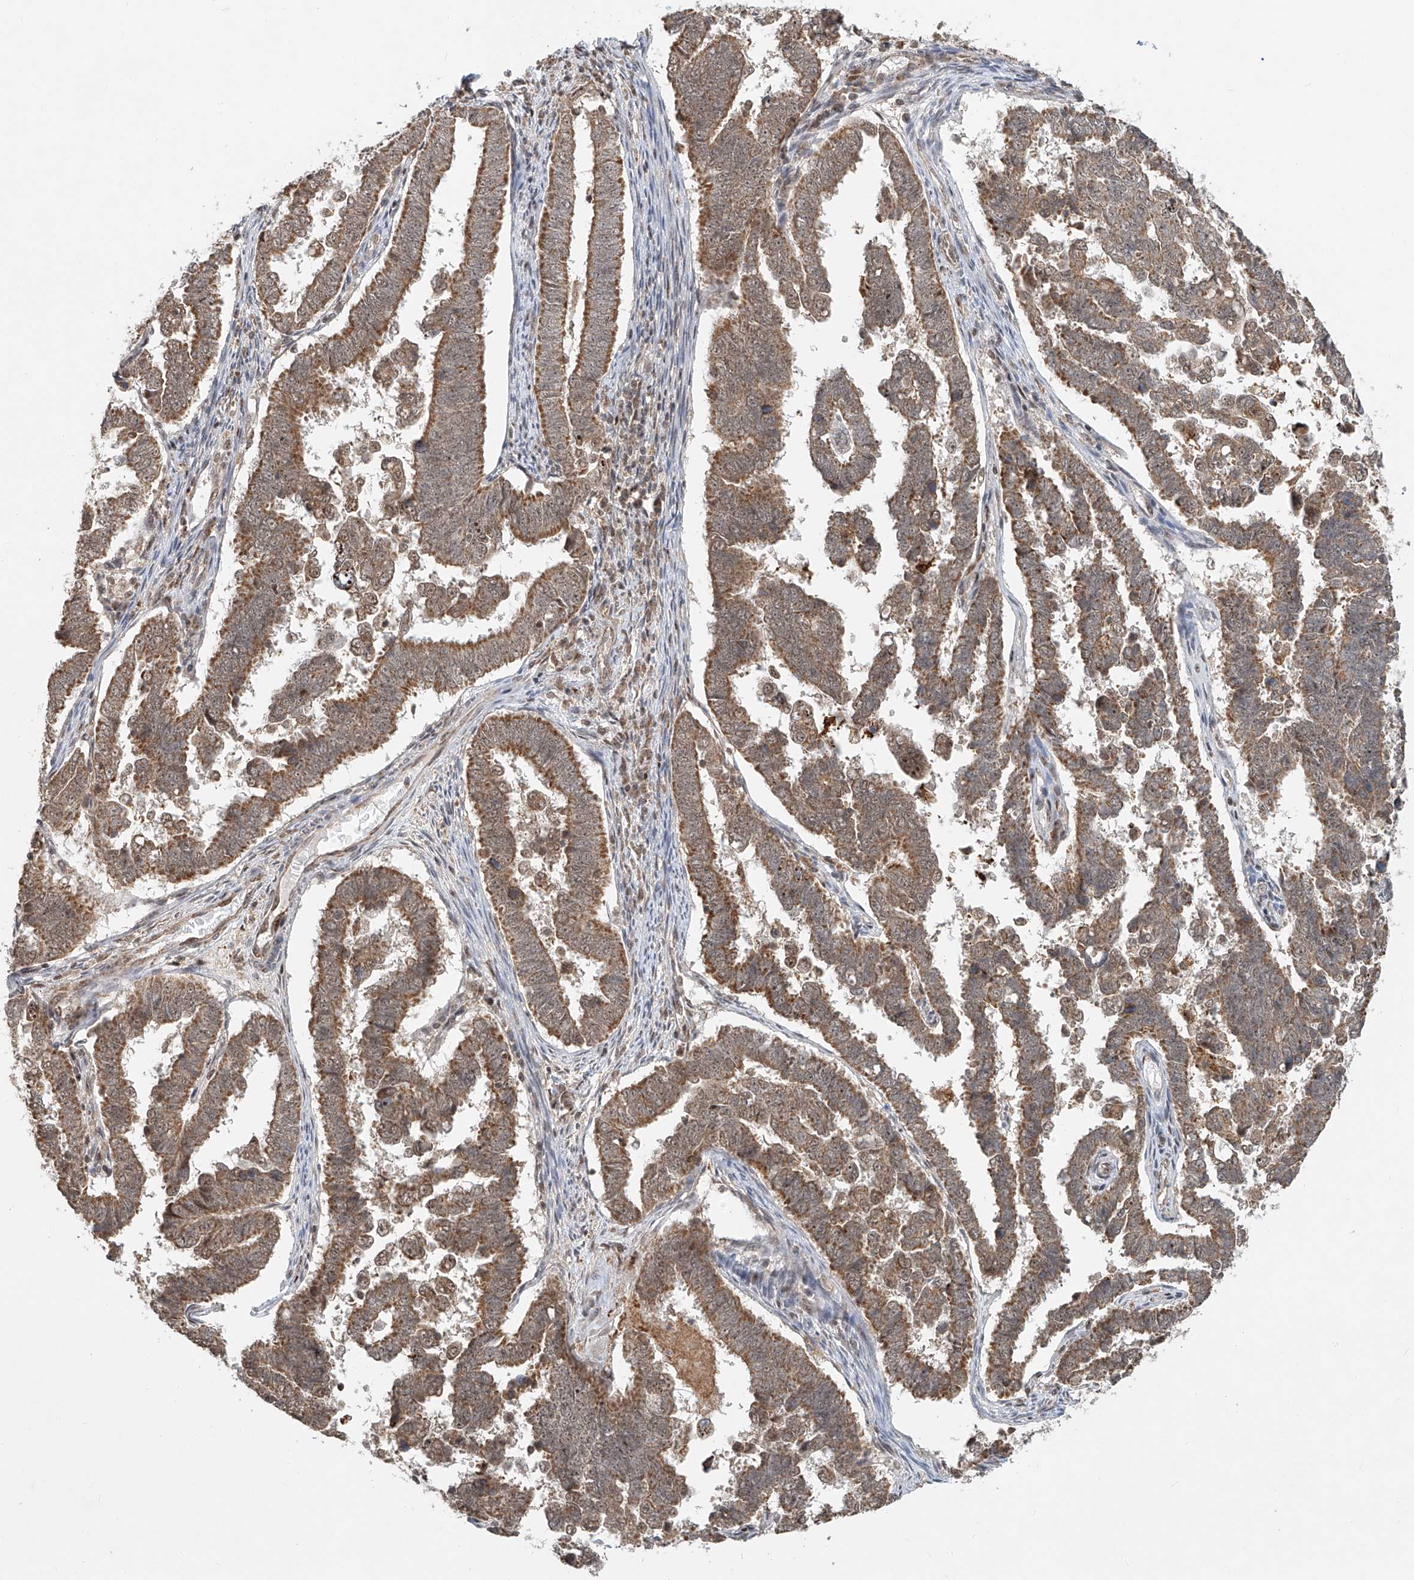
{"staining": {"intensity": "moderate", "quantity": ">75%", "location": "cytoplasmic/membranous"}, "tissue": "endometrial cancer", "cell_type": "Tumor cells", "image_type": "cancer", "snomed": [{"axis": "morphology", "description": "Adenocarcinoma, NOS"}, {"axis": "topography", "description": "Endometrium"}], "caption": "Endometrial adenocarcinoma stained with immunohistochemistry (IHC) shows moderate cytoplasmic/membranous positivity in about >75% of tumor cells. Nuclei are stained in blue.", "gene": "SYTL3", "patient": {"sex": "female", "age": 75}}